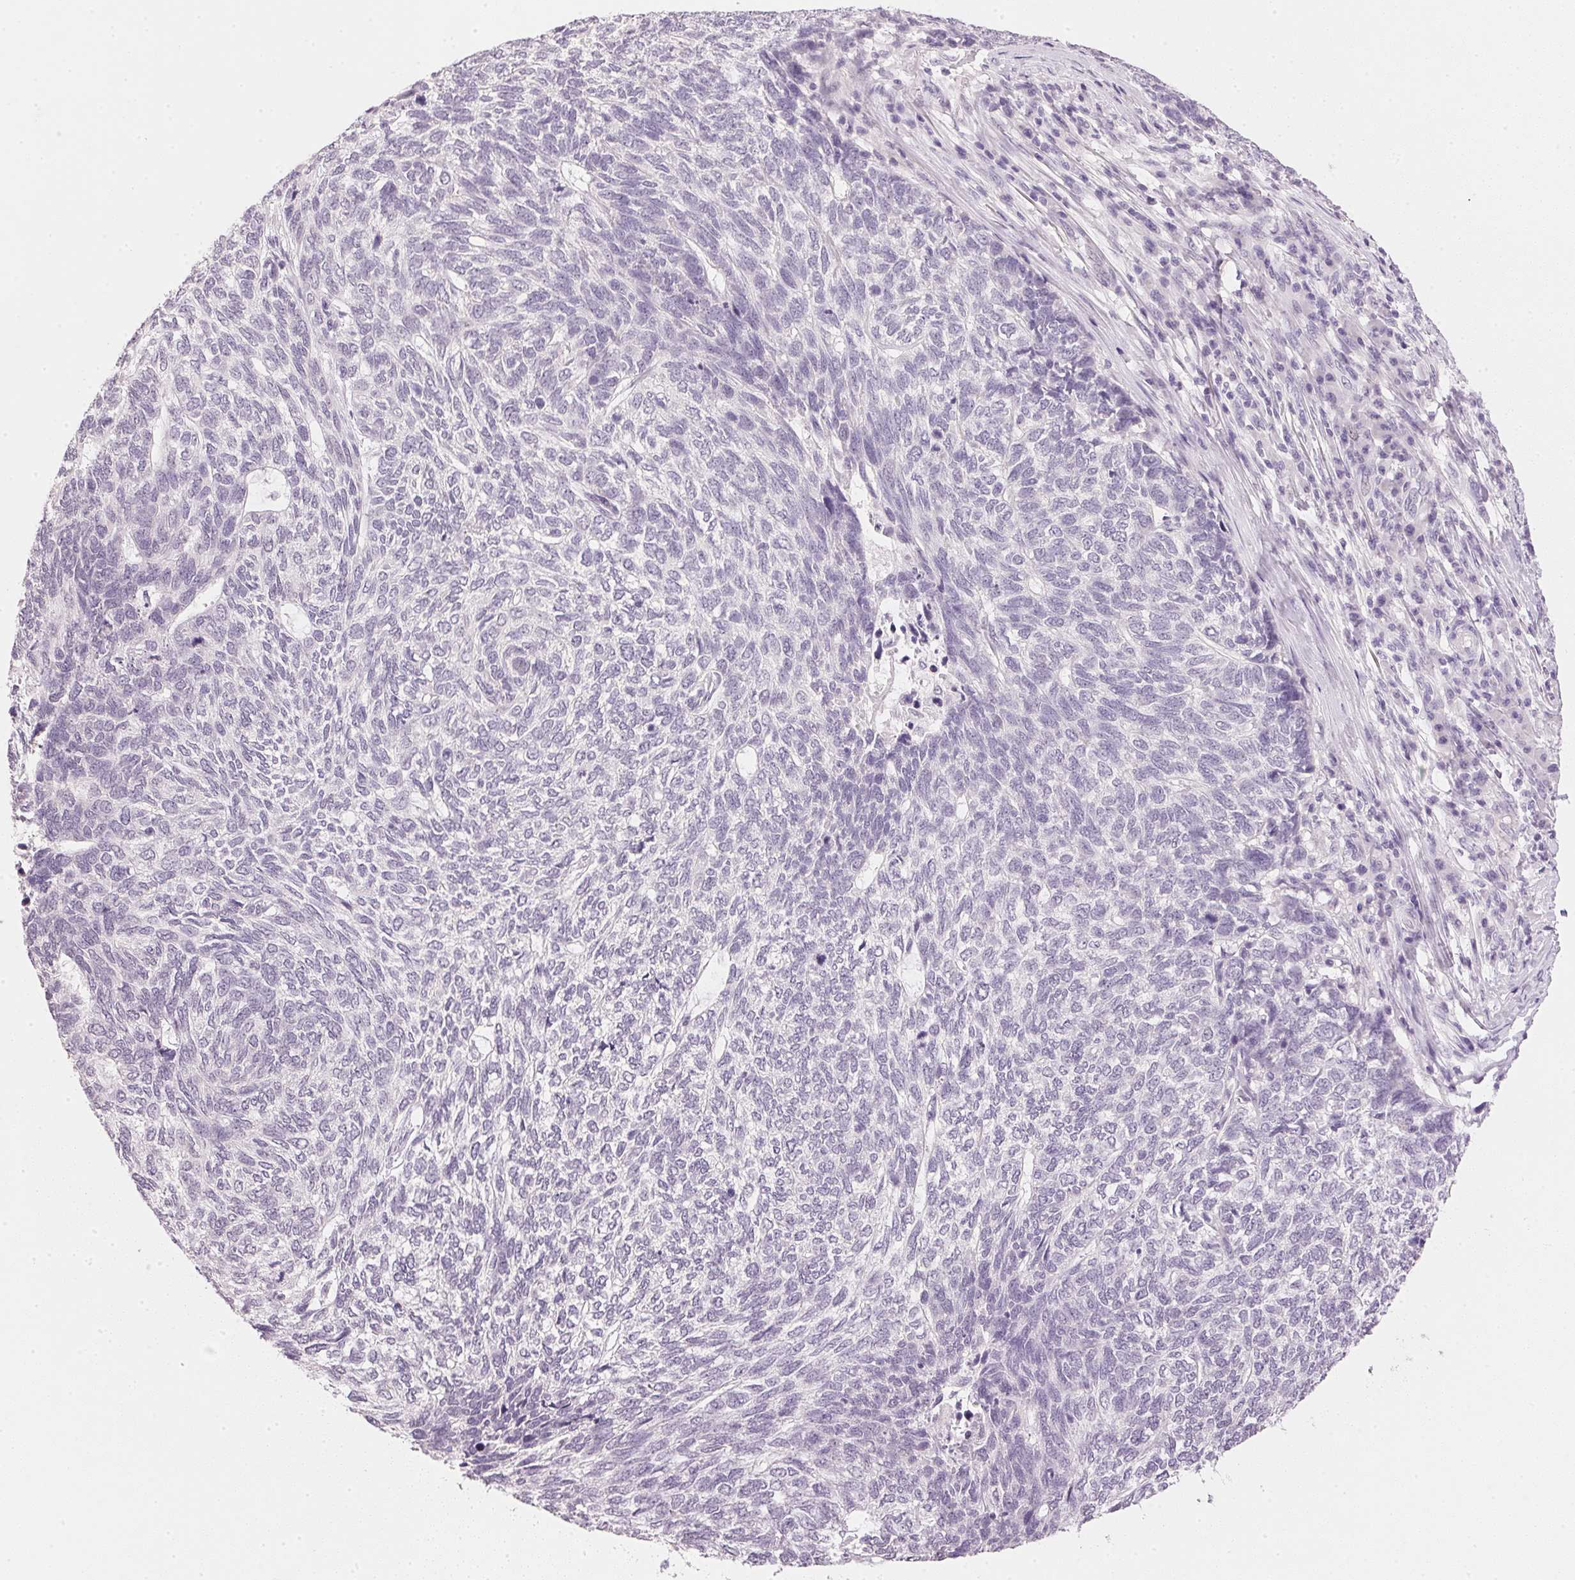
{"staining": {"intensity": "negative", "quantity": "none", "location": "none"}, "tissue": "skin cancer", "cell_type": "Tumor cells", "image_type": "cancer", "snomed": [{"axis": "morphology", "description": "Basal cell carcinoma"}, {"axis": "topography", "description": "Skin"}], "caption": "Tumor cells show no significant protein expression in basal cell carcinoma (skin).", "gene": "IGFBP1", "patient": {"sex": "female", "age": 65}}